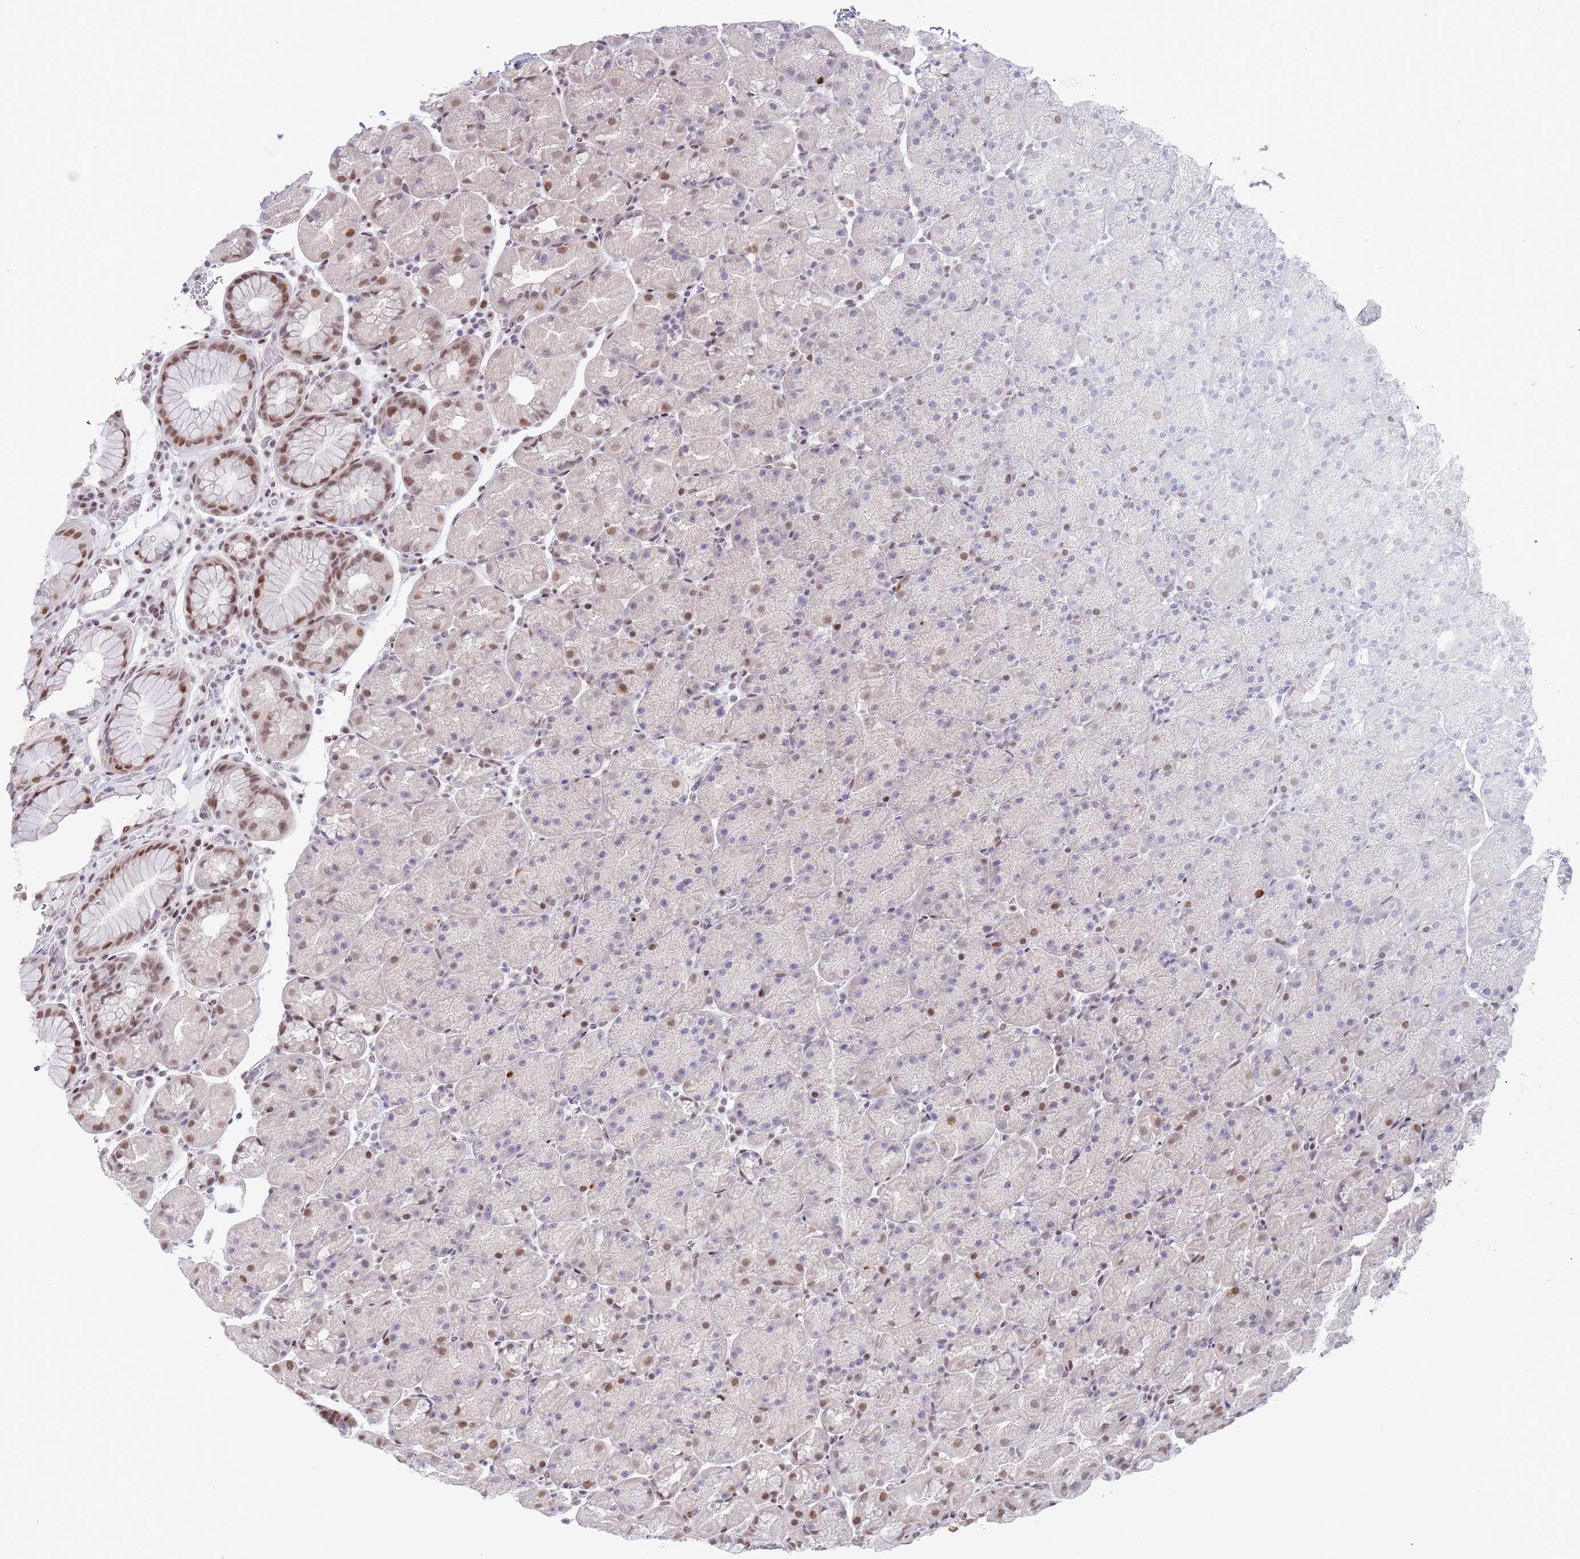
{"staining": {"intensity": "moderate", "quantity": "<25%", "location": "nuclear"}, "tissue": "stomach", "cell_type": "Glandular cells", "image_type": "normal", "snomed": [{"axis": "morphology", "description": "Normal tissue, NOS"}, {"axis": "topography", "description": "Stomach, upper"}, {"axis": "topography", "description": "Stomach, lower"}], "caption": "A high-resolution micrograph shows immunohistochemistry (IHC) staining of unremarkable stomach, which displays moderate nuclear expression in about <25% of glandular cells. The staining is performed using DAB (3,3'-diaminobenzidine) brown chromogen to label protein expression. The nuclei are counter-stained blue using hematoxylin.", "gene": "ZNF382", "patient": {"sex": "male", "age": 67}}